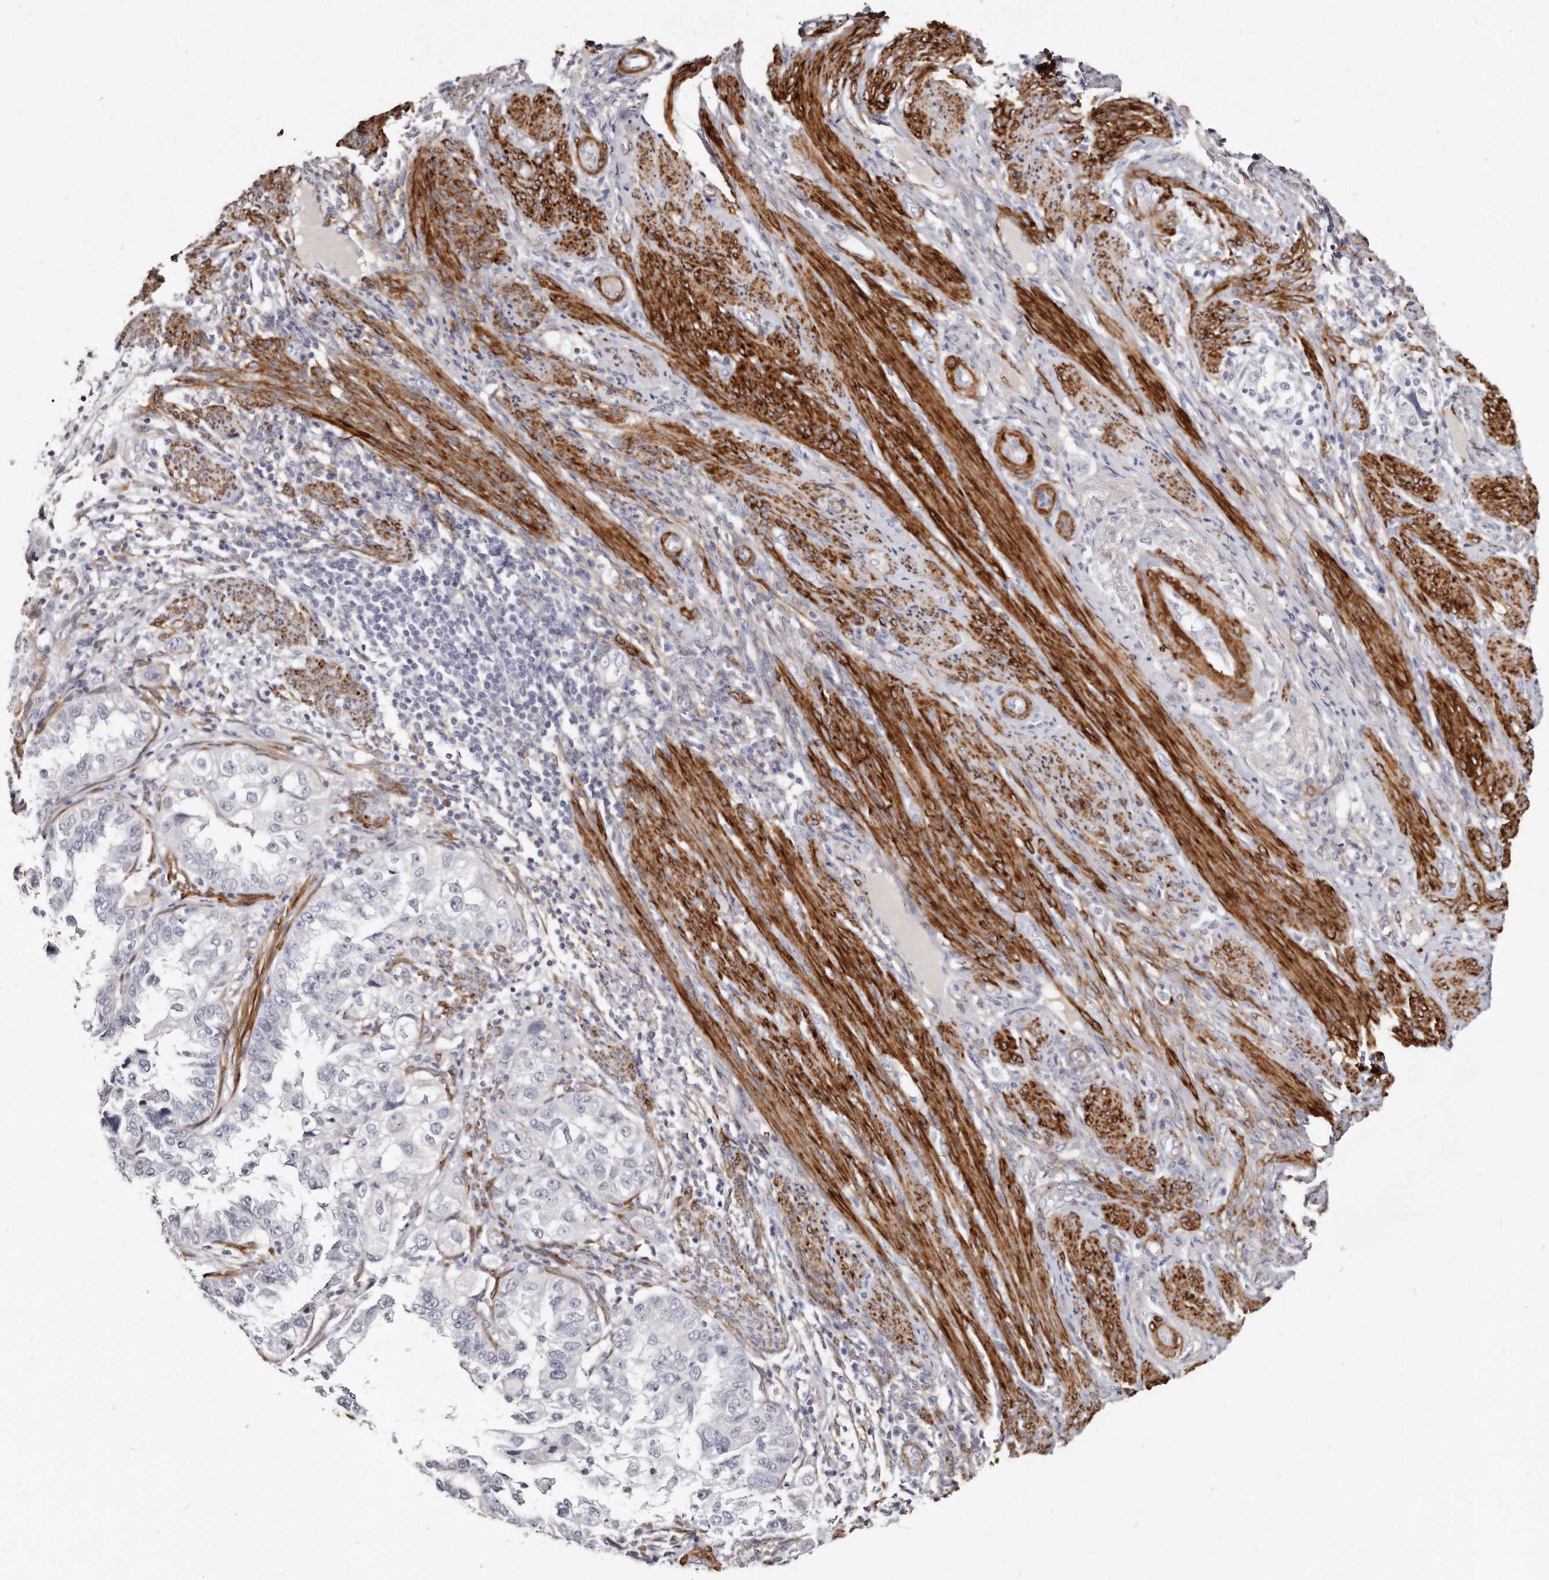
{"staining": {"intensity": "negative", "quantity": "none", "location": "none"}, "tissue": "endometrial cancer", "cell_type": "Tumor cells", "image_type": "cancer", "snomed": [{"axis": "morphology", "description": "Adenocarcinoma, NOS"}, {"axis": "topography", "description": "Endometrium"}], "caption": "The immunohistochemistry (IHC) image has no significant staining in tumor cells of endometrial adenocarcinoma tissue.", "gene": "LMOD1", "patient": {"sex": "female", "age": 85}}